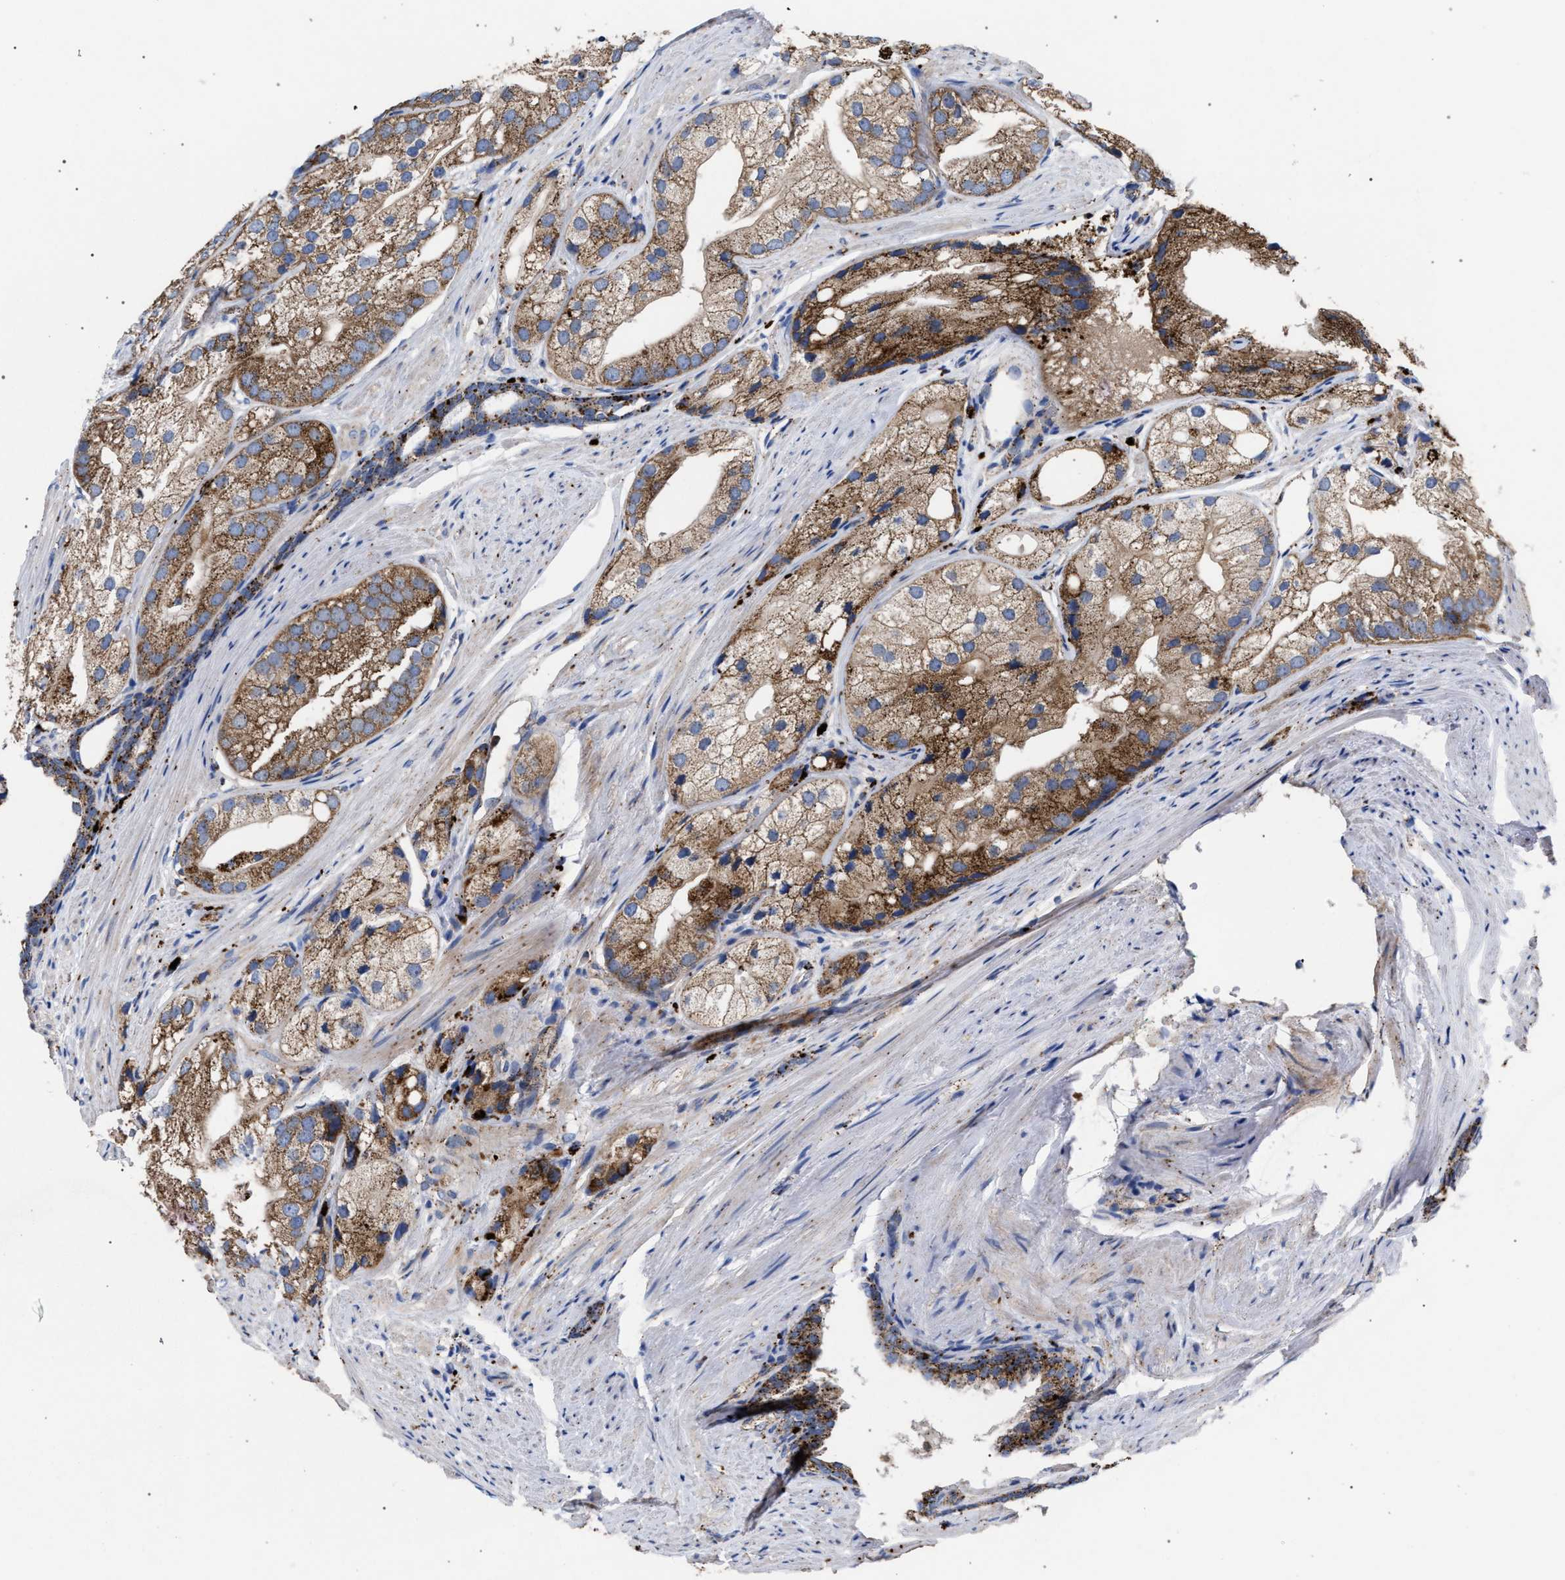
{"staining": {"intensity": "moderate", "quantity": ">75%", "location": "cytoplasmic/membranous"}, "tissue": "prostate cancer", "cell_type": "Tumor cells", "image_type": "cancer", "snomed": [{"axis": "morphology", "description": "Adenocarcinoma, Low grade"}, {"axis": "topography", "description": "Prostate"}], "caption": "IHC (DAB) staining of prostate low-grade adenocarcinoma reveals moderate cytoplasmic/membranous protein expression in about >75% of tumor cells.", "gene": "PPT1", "patient": {"sex": "male", "age": 69}}